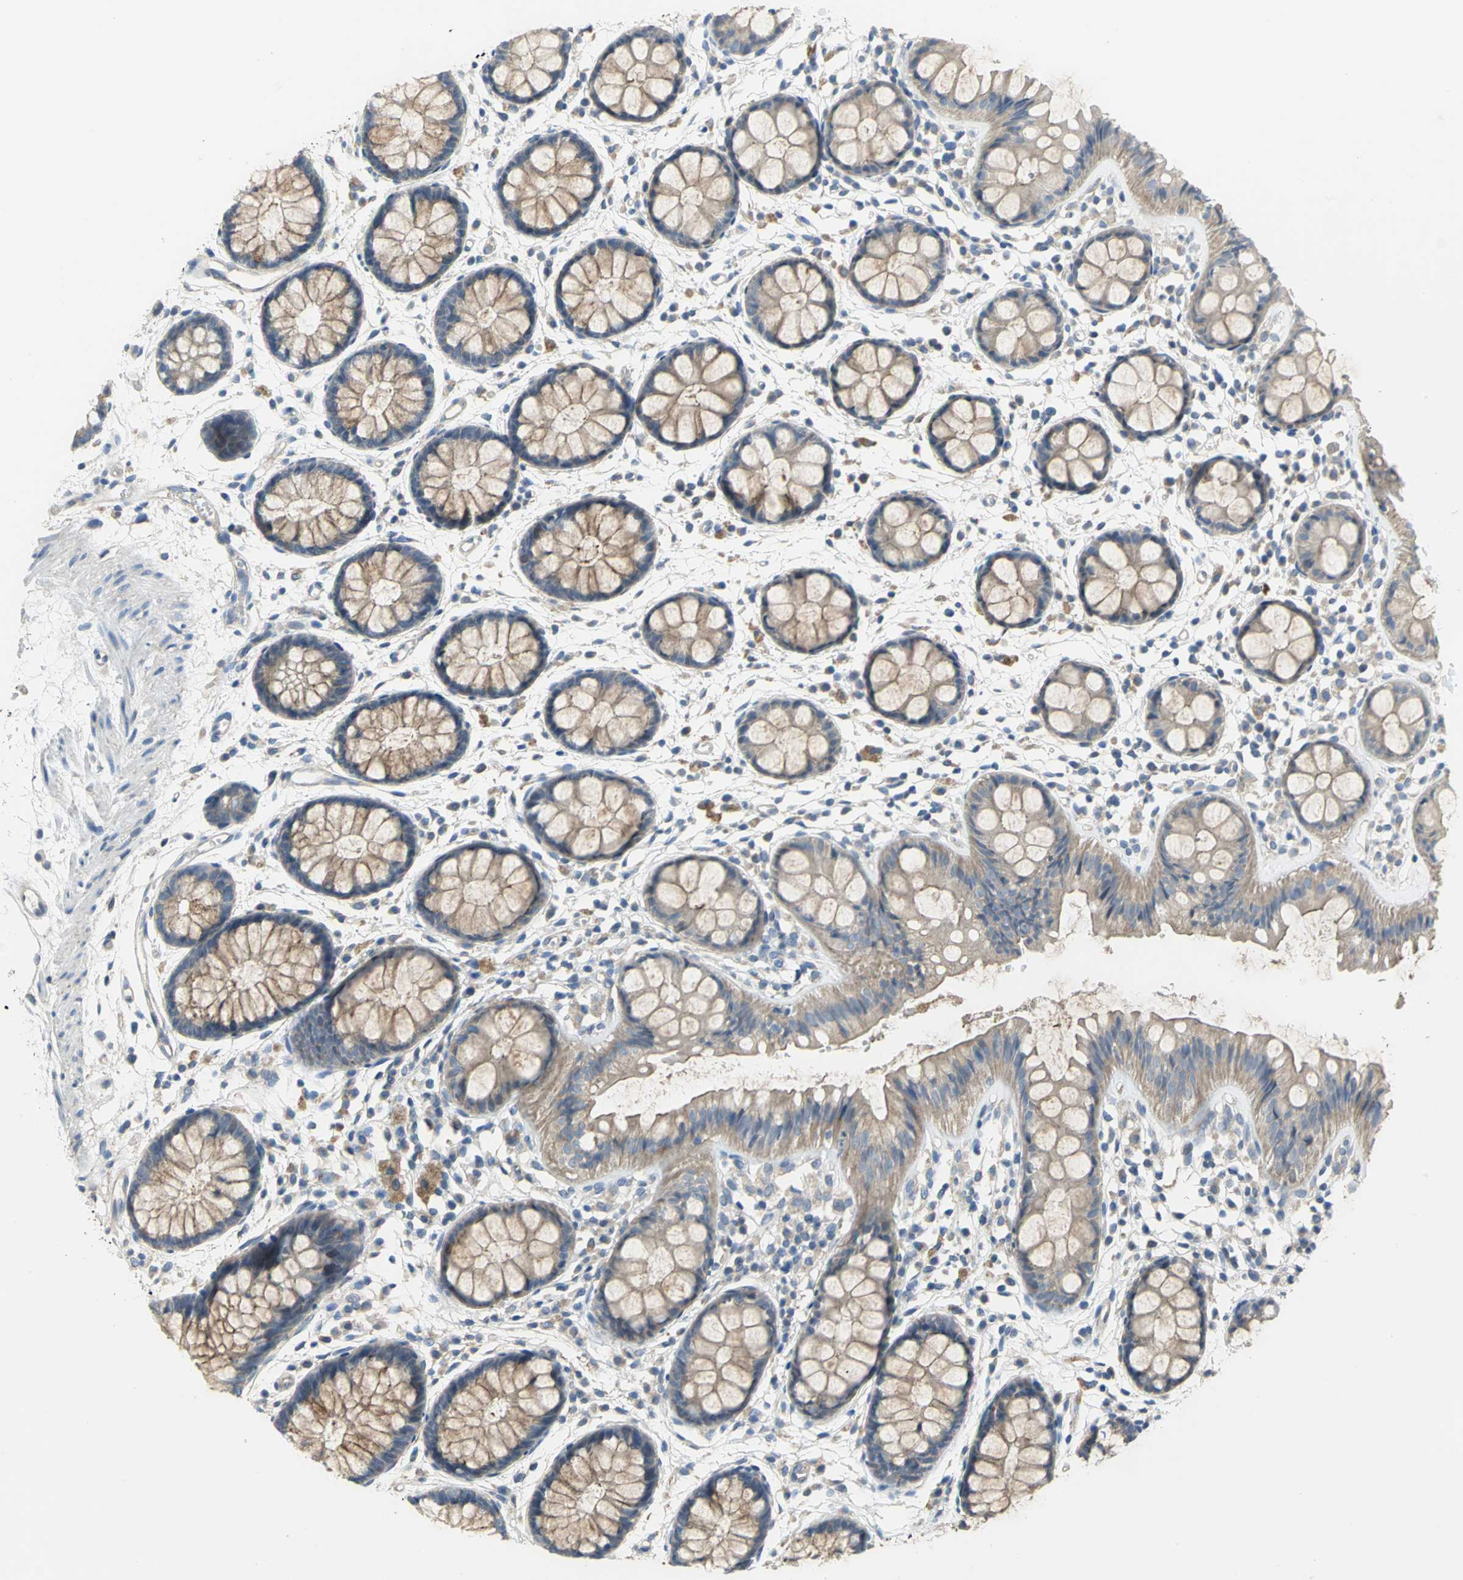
{"staining": {"intensity": "weak", "quantity": ">75%", "location": "cytoplasmic/membranous"}, "tissue": "rectum", "cell_type": "Glandular cells", "image_type": "normal", "snomed": [{"axis": "morphology", "description": "Normal tissue, NOS"}, {"axis": "topography", "description": "Rectum"}], "caption": "Immunohistochemical staining of benign human rectum shows >75% levels of weak cytoplasmic/membranous protein expression in about >75% of glandular cells.", "gene": "HTR1F", "patient": {"sex": "female", "age": 66}}